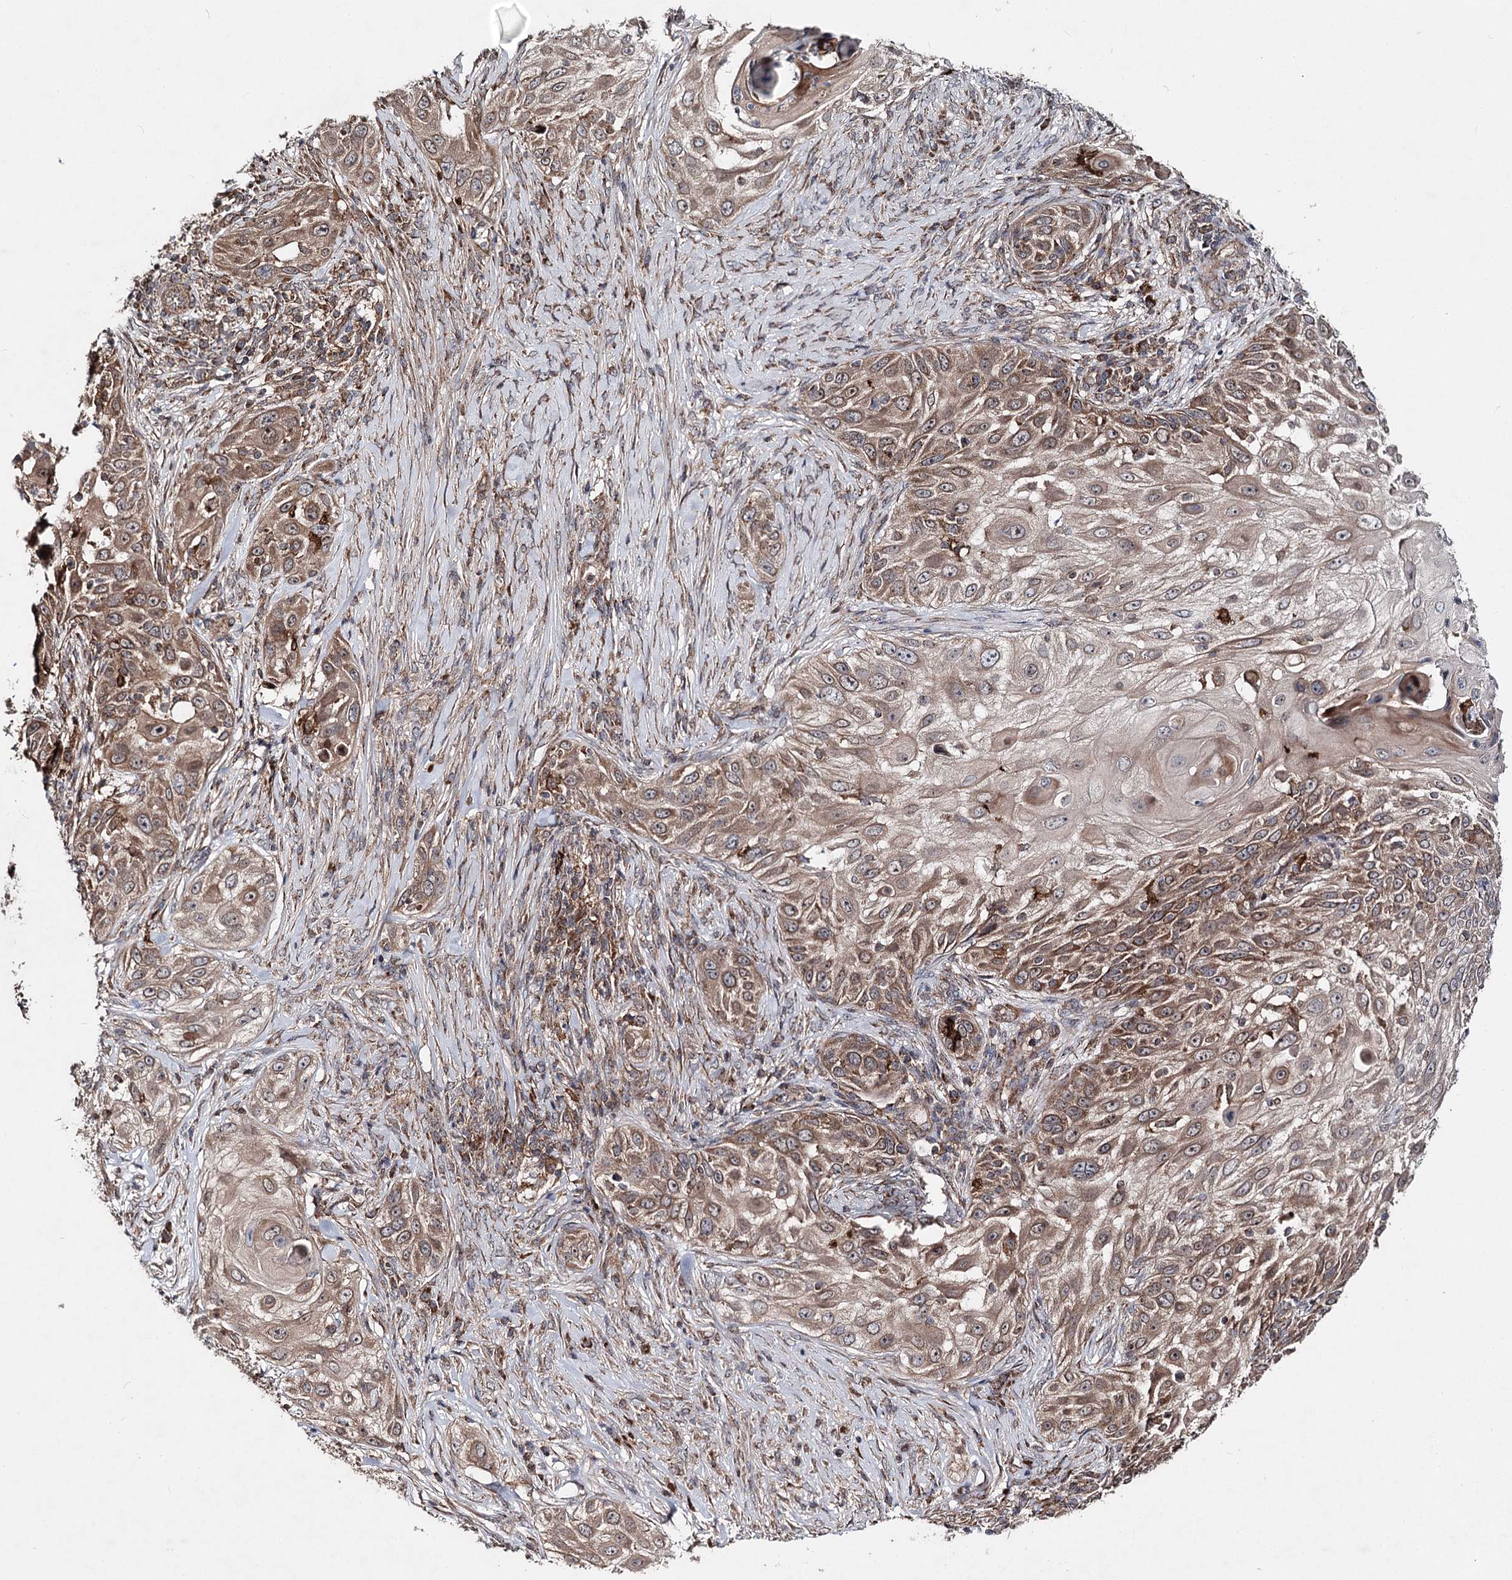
{"staining": {"intensity": "moderate", "quantity": ">75%", "location": "cytoplasmic/membranous"}, "tissue": "skin cancer", "cell_type": "Tumor cells", "image_type": "cancer", "snomed": [{"axis": "morphology", "description": "Squamous cell carcinoma, NOS"}, {"axis": "topography", "description": "Skin"}], "caption": "Immunohistochemistry of squamous cell carcinoma (skin) shows medium levels of moderate cytoplasmic/membranous expression in approximately >75% of tumor cells. (DAB IHC, brown staining for protein, blue staining for nuclei).", "gene": "MINDY3", "patient": {"sex": "female", "age": 44}}